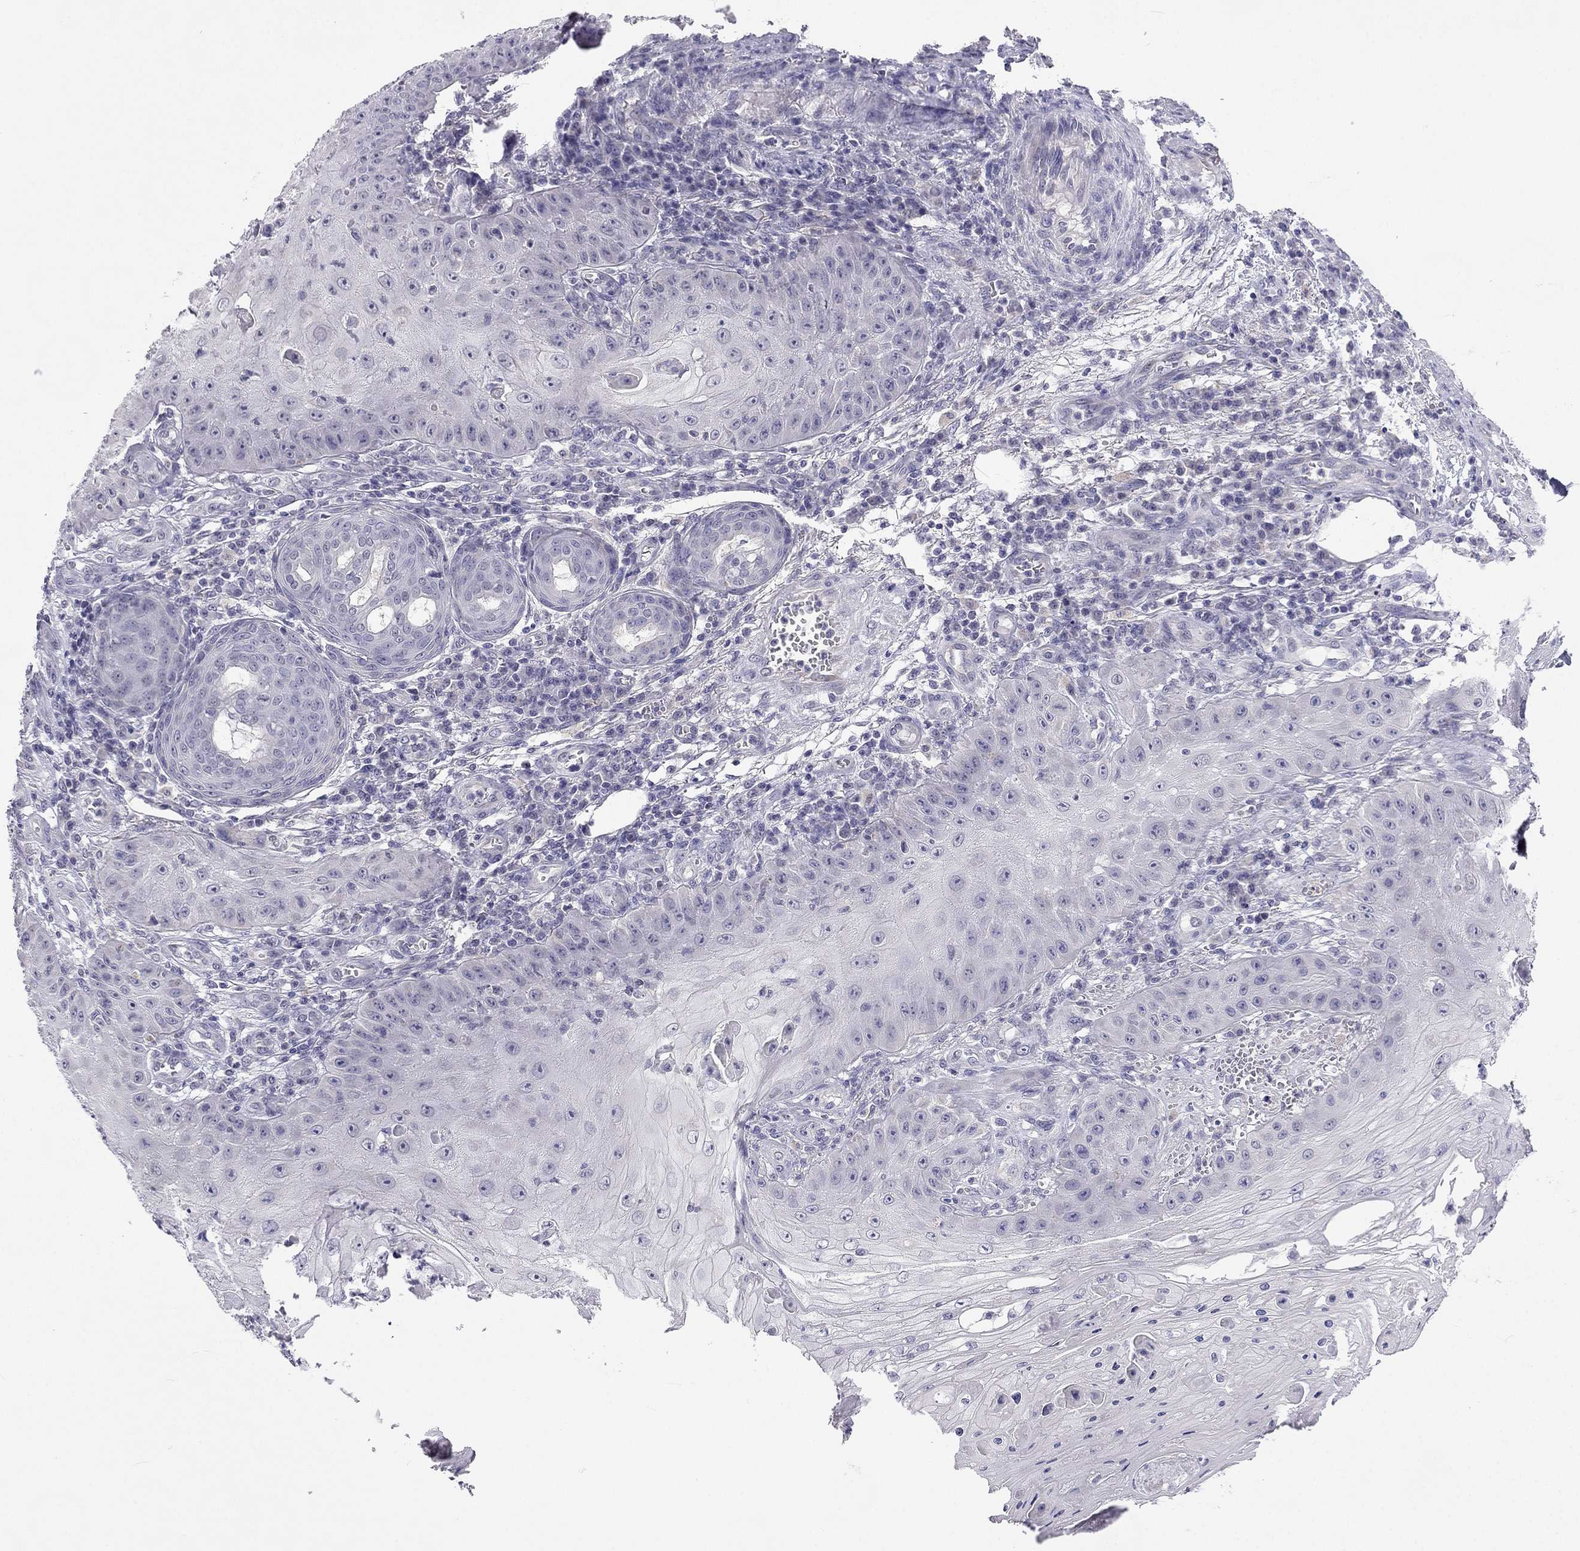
{"staining": {"intensity": "negative", "quantity": "none", "location": "none"}, "tissue": "skin cancer", "cell_type": "Tumor cells", "image_type": "cancer", "snomed": [{"axis": "morphology", "description": "Squamous cell carcinoma, NOS"}, {"axis": "topography", "description": "Skin"}], "caption": "Immunohistochemistry (IHC) micrograph of human skin cancer (squamous cell carcinoma) stained for a protein (brown), which demonstrates no expression in tumor cells.", "gene": "C5orf49", "patient": {"sex": "male", "age": 70}}